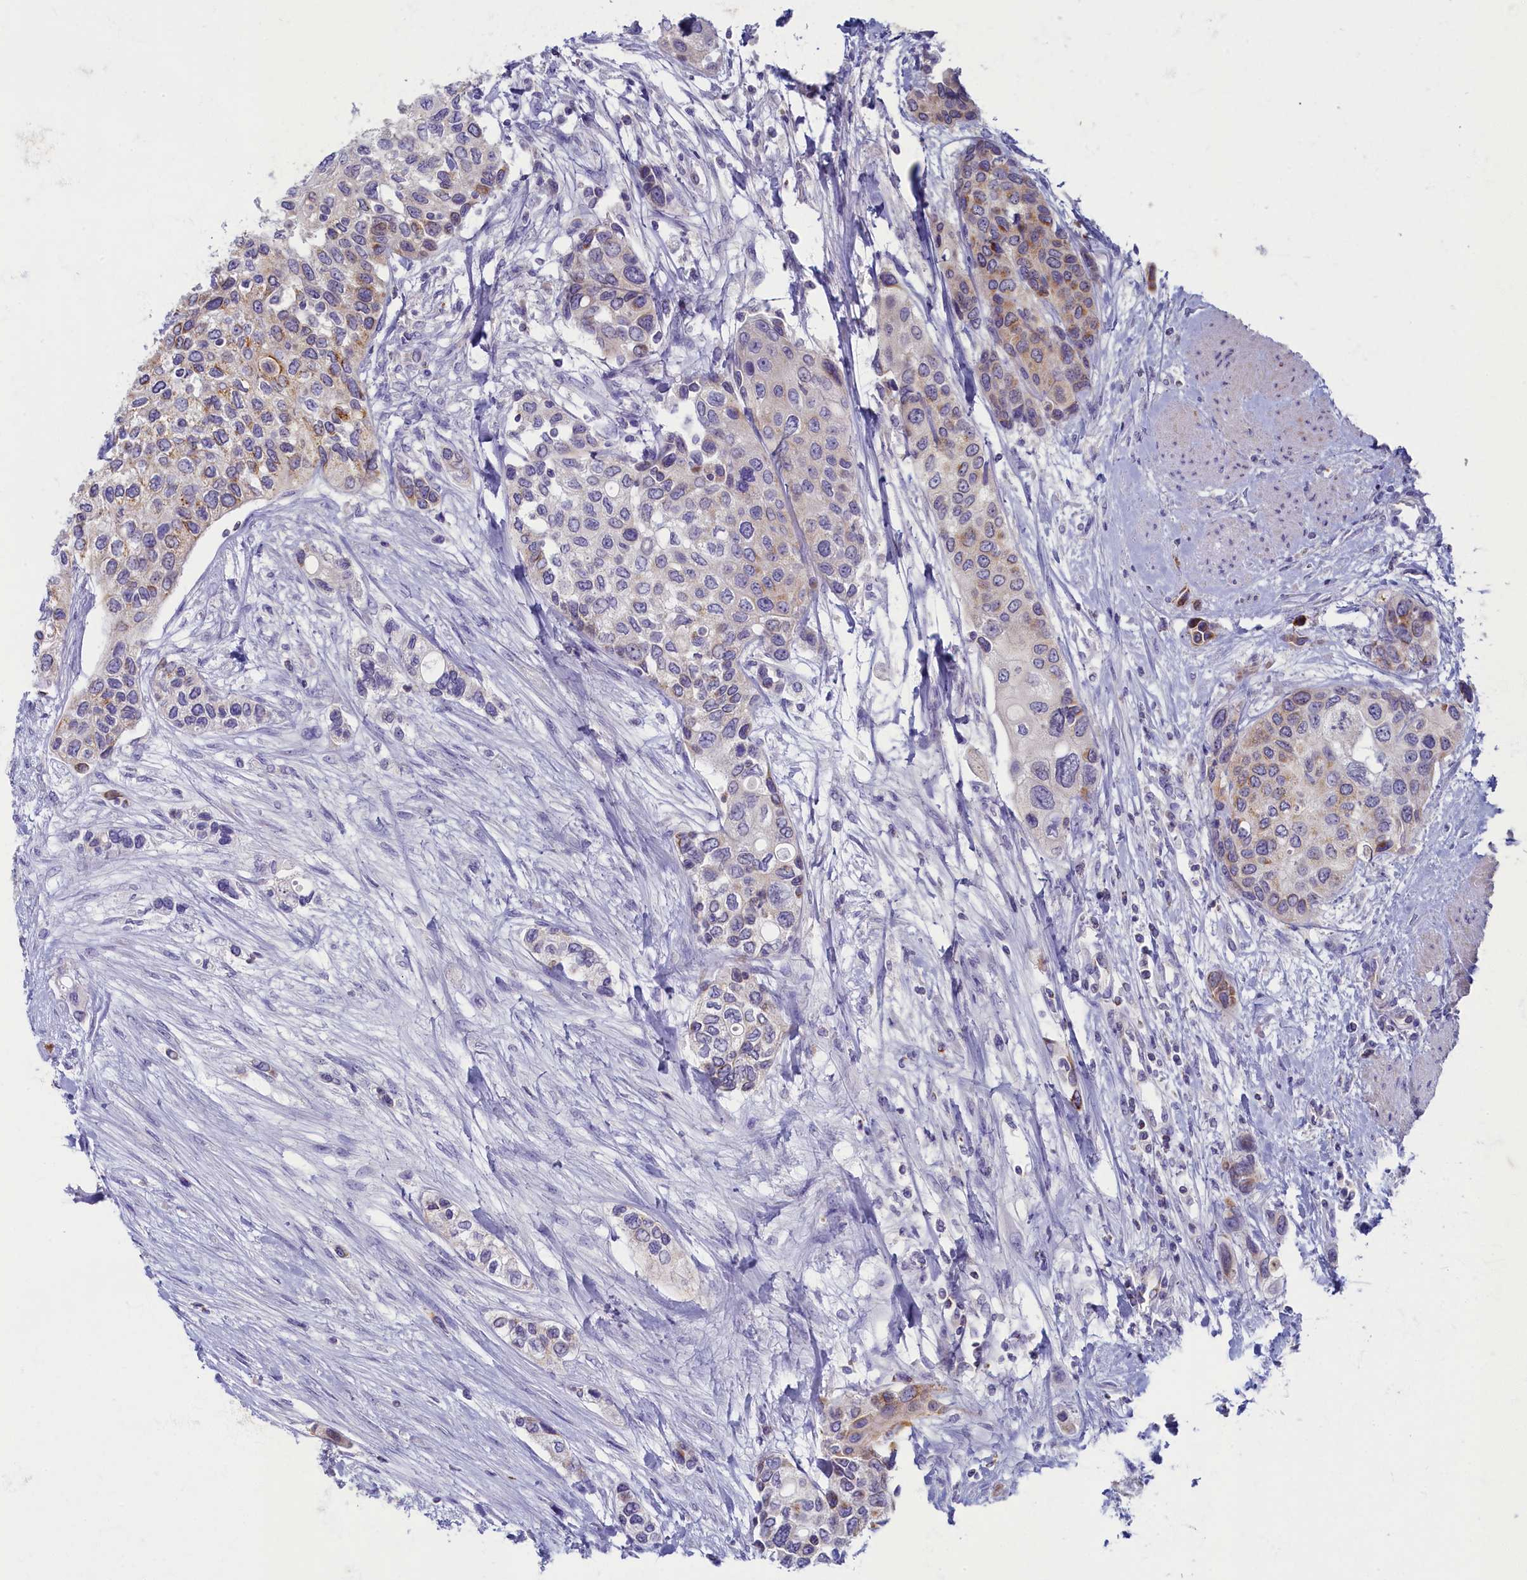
{"staining": {"intensity": "moderate", "quantity": "25%-75%", "location": "cytoplasmic/membranous"}, "tissue": "urothelial cancer", "cell_type": "Tumor cells", "image_type": "cancer", "snomed": [{"axis": "morphology", "description": "Normal tissue, NOS"}, {"axis": "morphology", "description": "Urothelial carcinoma, High grade"}, {"axis": "topography", "description": "Vascular tissue"}, {"axis": "topography", "description": "Urinary bladder"}], "caption": "Human urothelial cancer stained with a protein marker displays moderate staining in tumor cells.", "gene": "OCIAD2", "patient": {"sex": "female", "age": 56}}